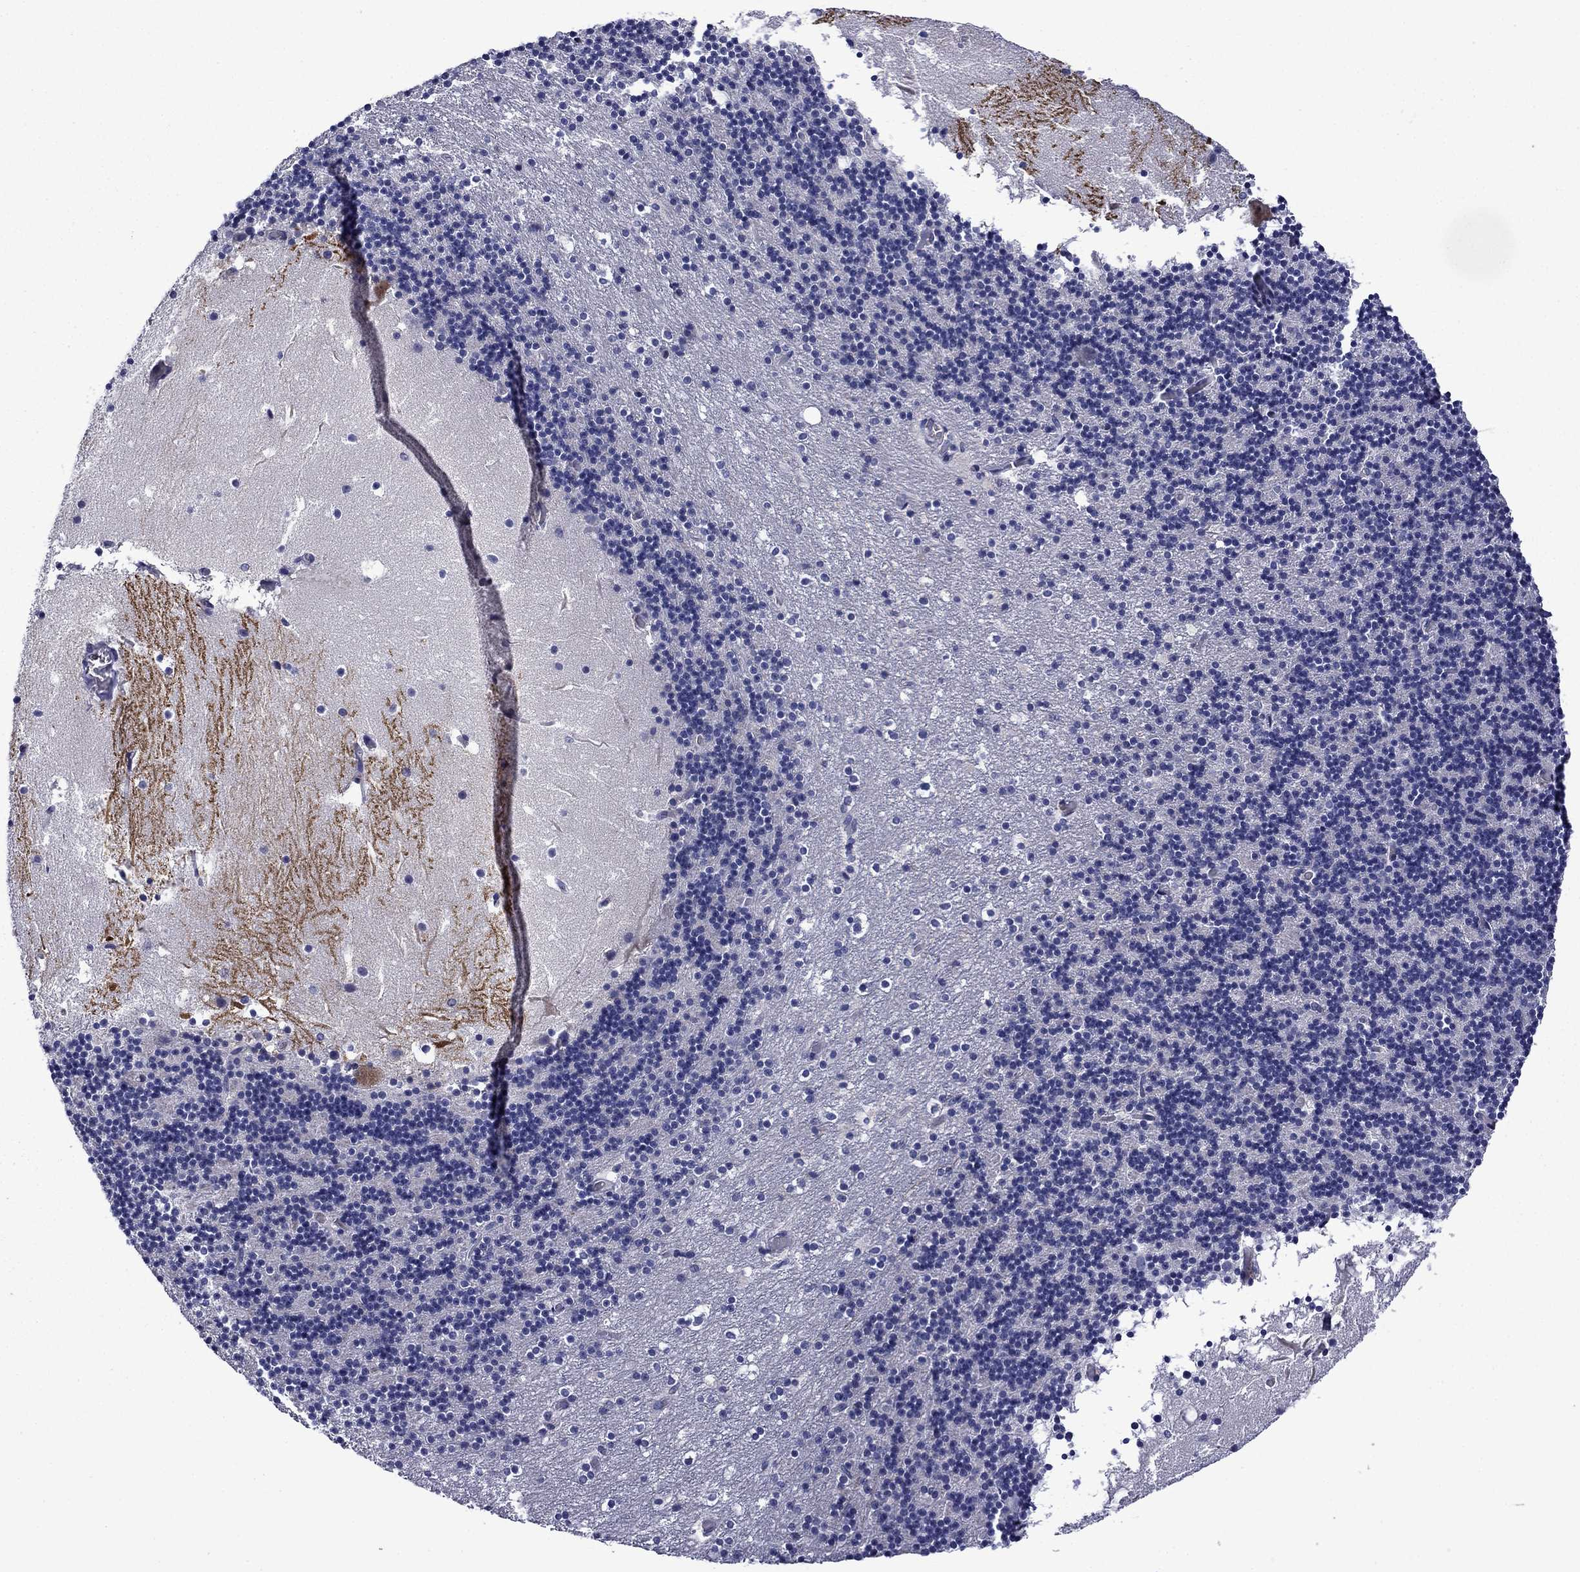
{"staining": {"intensity": "negative", "quantity": "none", "location": "none"}, "tissue": "cerebellum", "cell_type": "Cells in granular layer", "image_type": "normal", "snomed": [{"axis": "morphology", "description": "Normal tissue, NOS"}, {"axis": "topography", "description": "Cerebellum"}], "caption": "An image of cerebellum stained for a protein displays no brown staining in cells in granular layer.", "gene": "LMO7", "patient": {"sex": "male", "age": 37}}